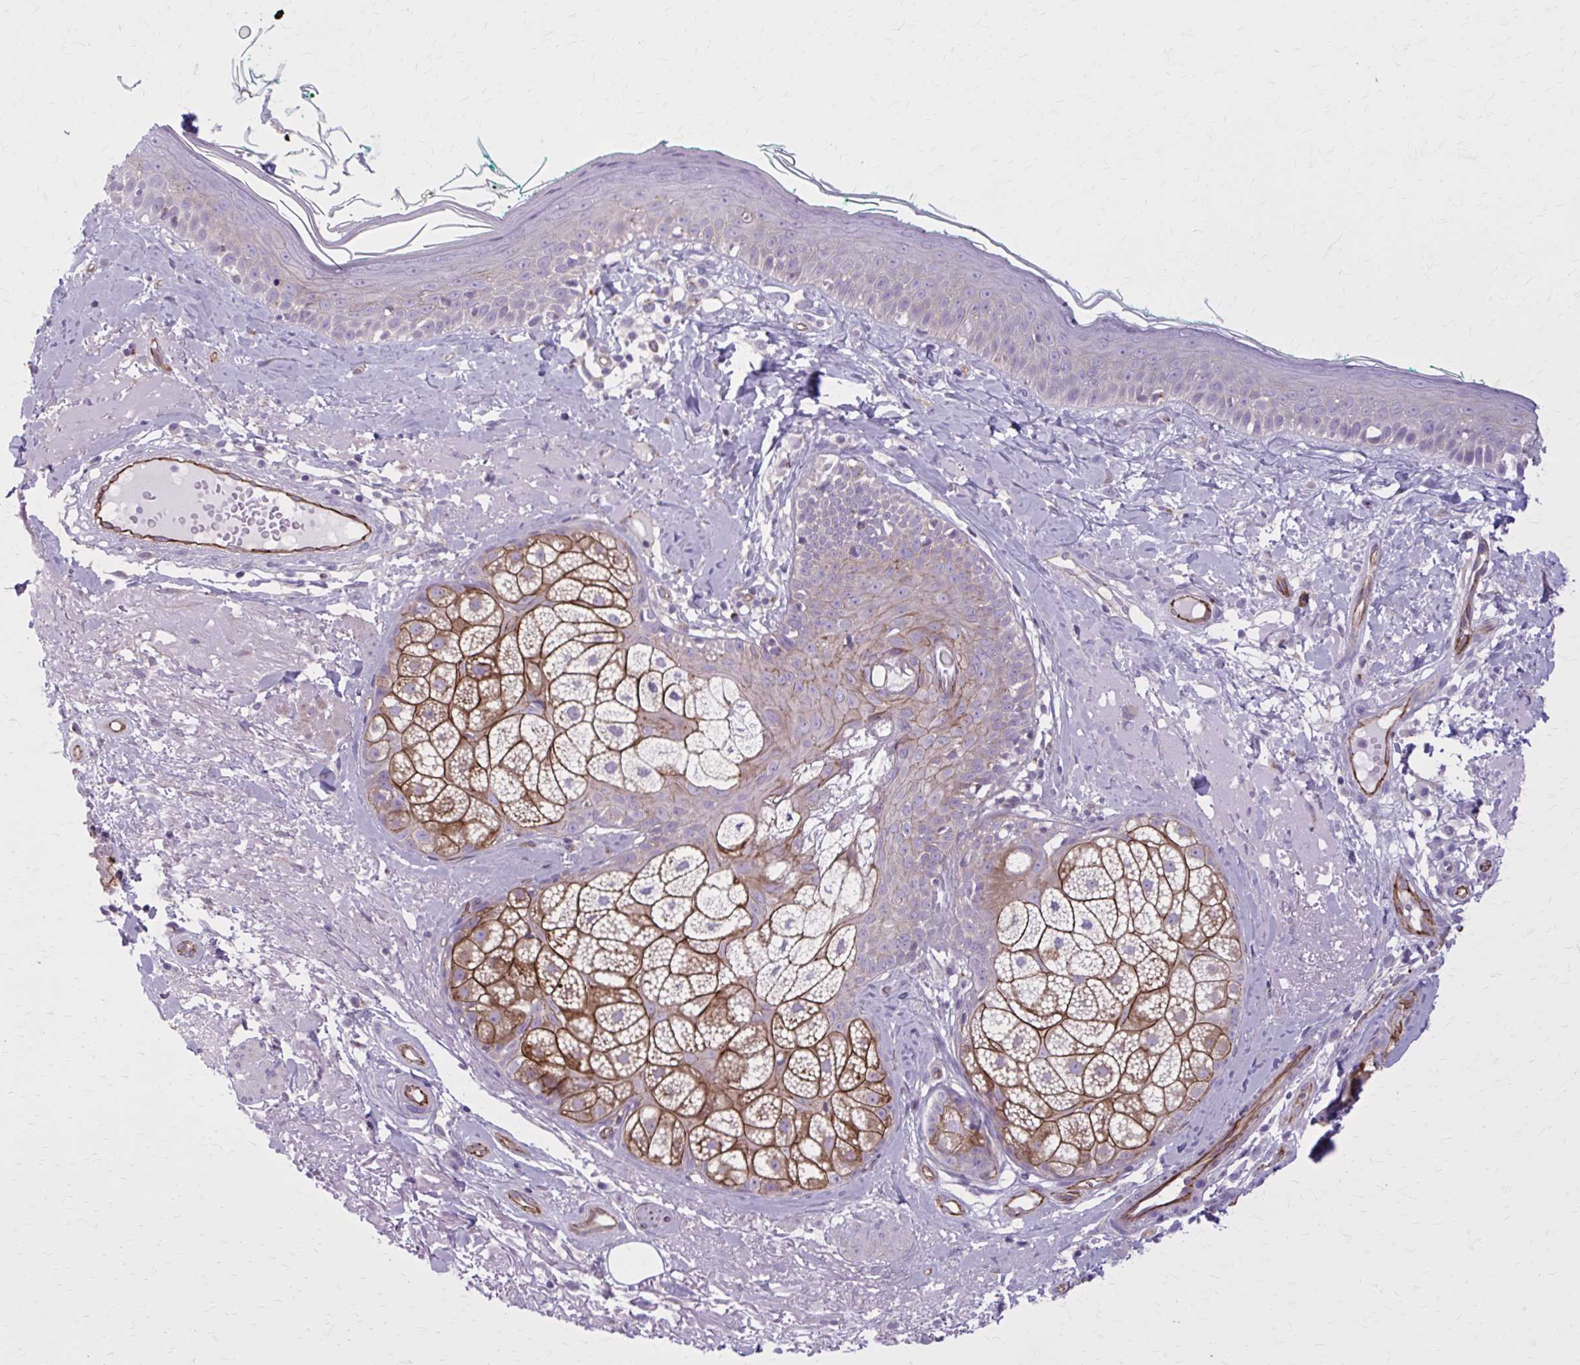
{"staining": {"intensity": "negative", "quantity": "none", "location": "none"}, "tissue": "skin", "cell_type": "Fibroblasts", "image_type": "normal", "snomed": [{"axis": "morphology", "description": "Normal tissue, NOS"}, {"axis": "topography", "description": "Skin"}], "caption": "Micrograph shows no significant protein staining in fibroblasts of unremarkable skin.", "gene": "ZDHHC7", "patient": {"sex": "male", "age": 73}}